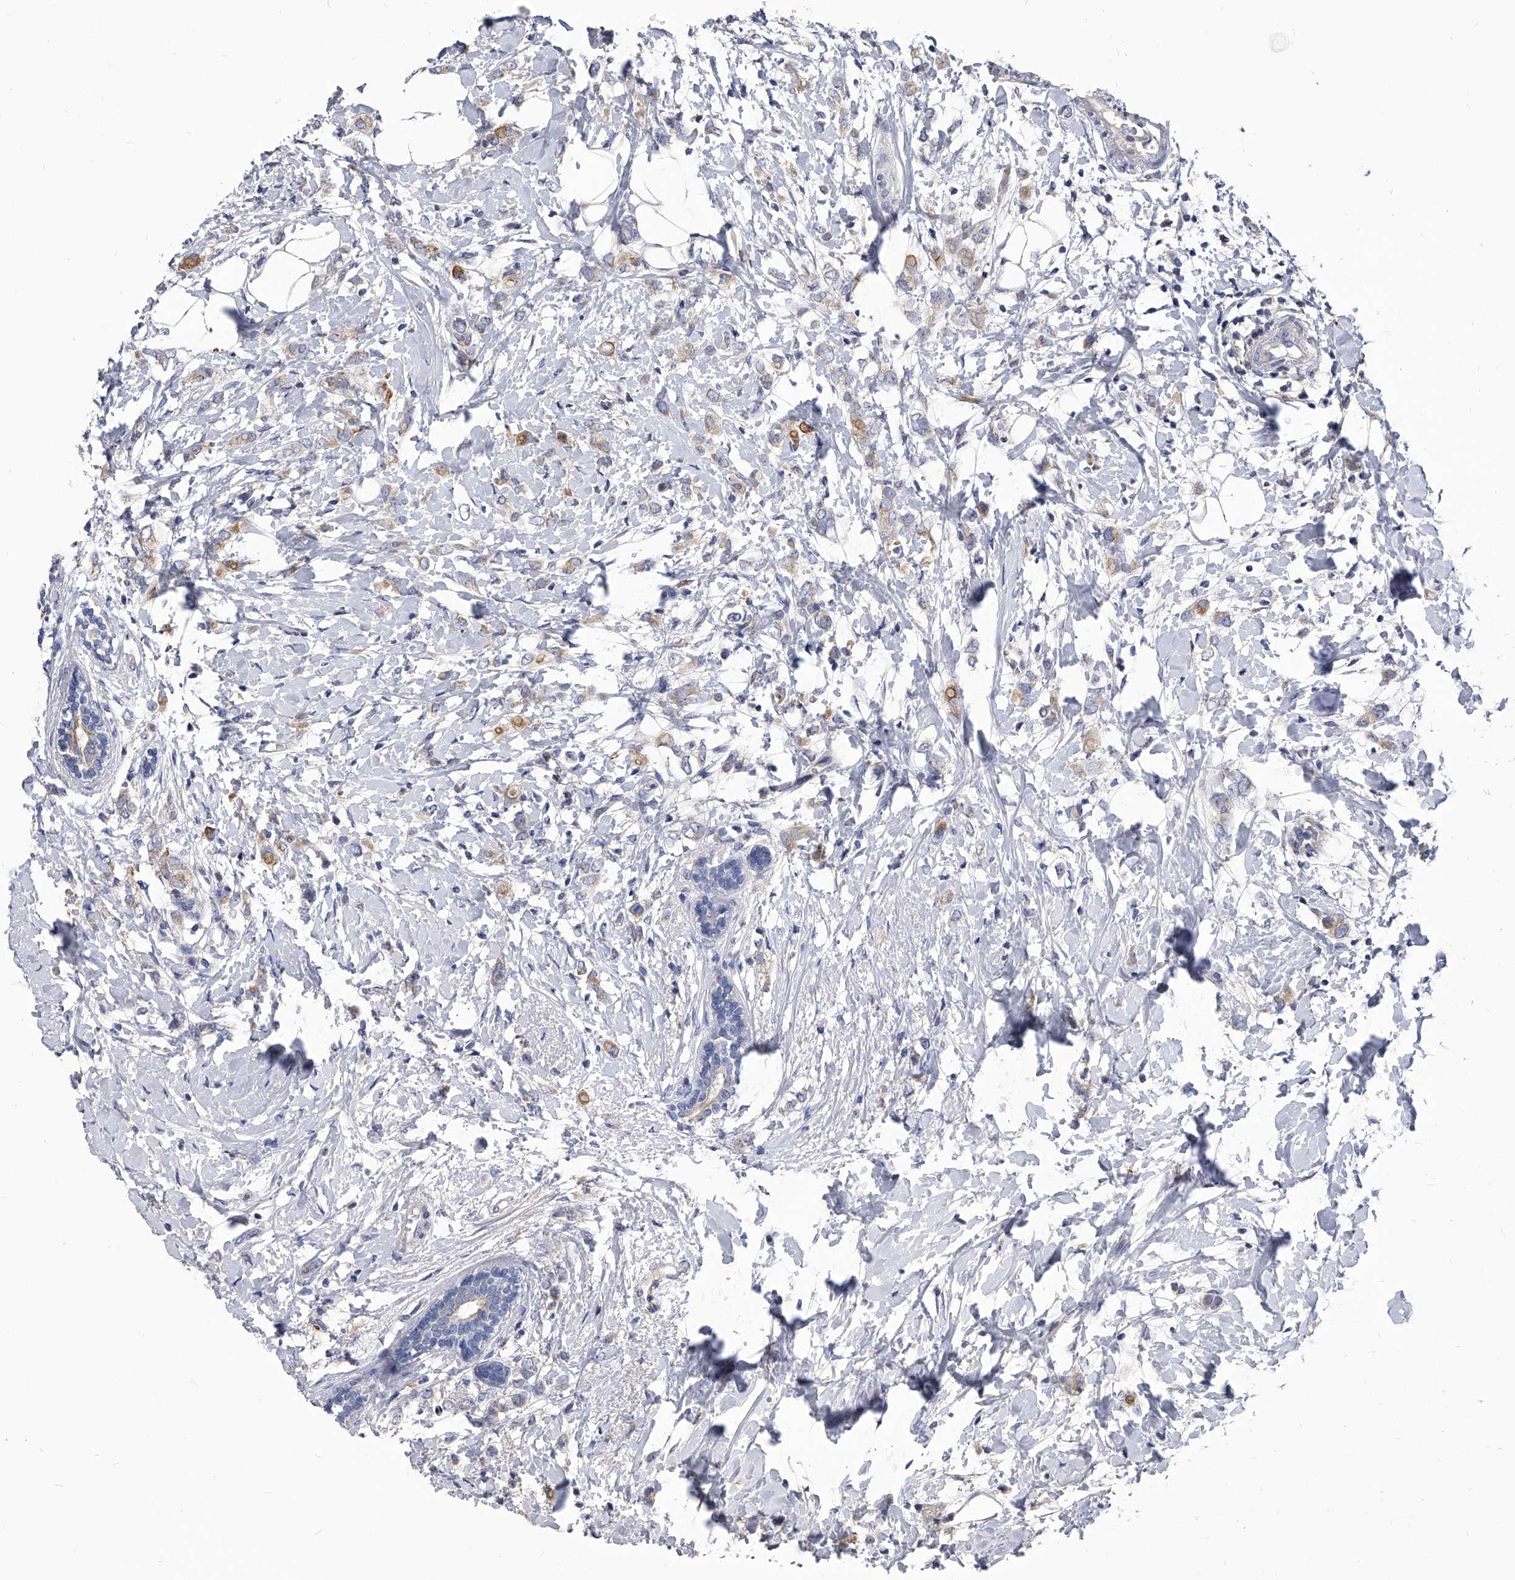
{"staining": {"intensity": "weak", "quantity": "25%-75%", "location": "cytoplasmic/membranous"}, "tissue": "breast cancer", "cell_type": "Tumor cells", "image_type": "cancer", "snomed": [{"axis": "morphology", "description": "Normal tissue, NOS"}, {"axis": "morphology", "description": "Lobular carcinoma"}, {"axis": "topography", "description": "Breast"}], "caption": "The immunohistochemical stain highlights weak cytoplasmic/membranous positivity in tumor cells of breast cancer (lobular carcinoma) tissue. The staining was performed using DAB (3,3'-diaminobenzidine), with brown indicating positive protein expression. Nuclei are stained blue with hematoxylin.", "gene": "SPP1", "patient": {"sex": "female", "age": 47}}